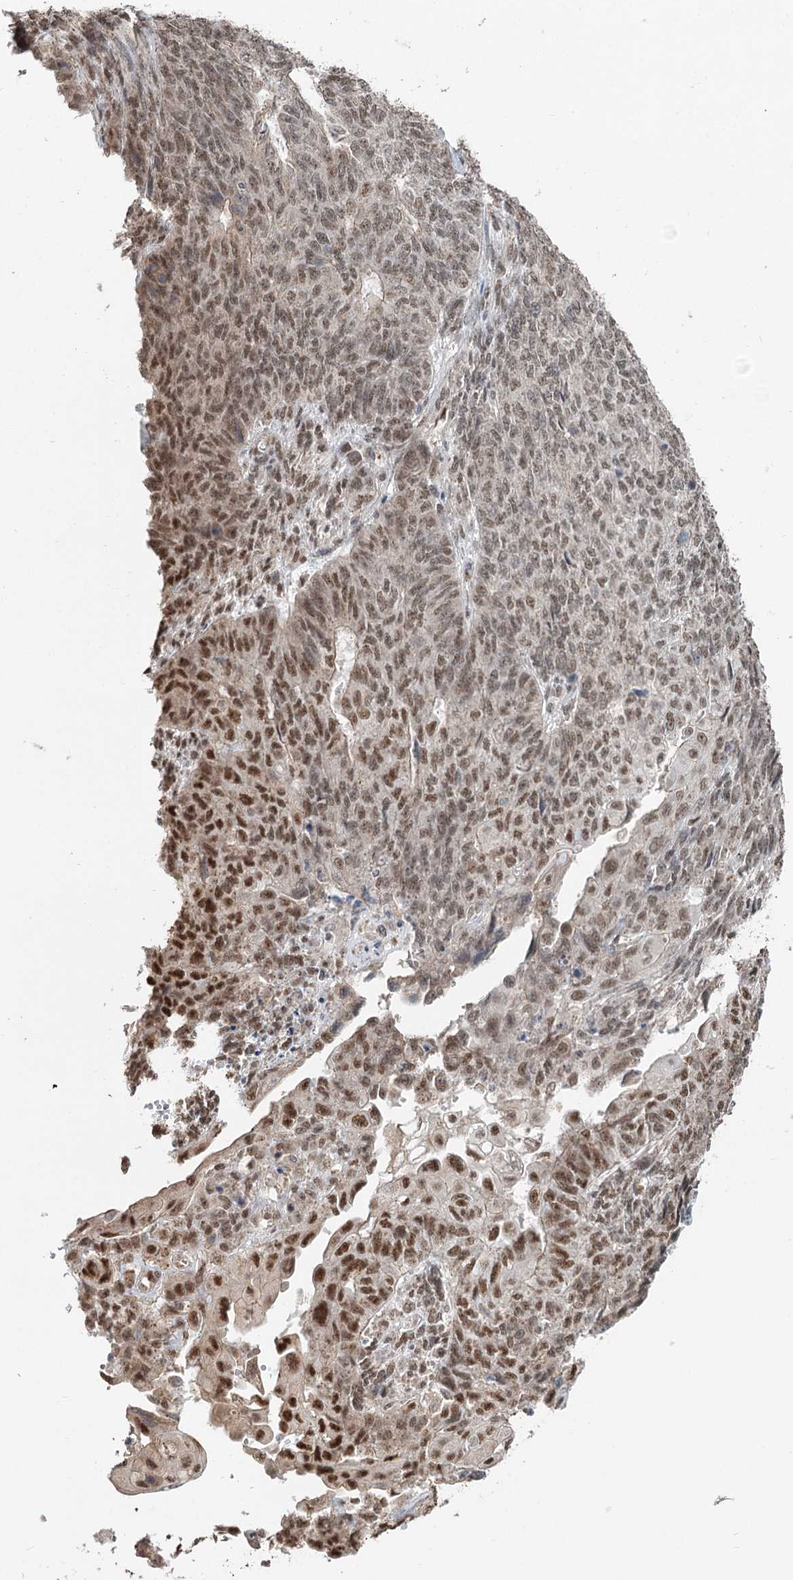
{"staining": {"intensity": "strong", "quantity": "25%-75%", "location": "nuclear"}, "tissue": "endometrial cancer", "cell_type": "Tumor cells", "image_type": "cancer", "snomed": [{"axis": "morphology", "description": "Adenocarcinoma, NOS"}, {"axis": "topography", "description": "Endometrium"}], "caption": "Human endometrial cancer stained for a protein (brown) displays strong nuclear positive expression in approximately 25%-75% of tumor cells.", "gene": "GPALPP1", "patient": {"sex": "female", "age": 32}}